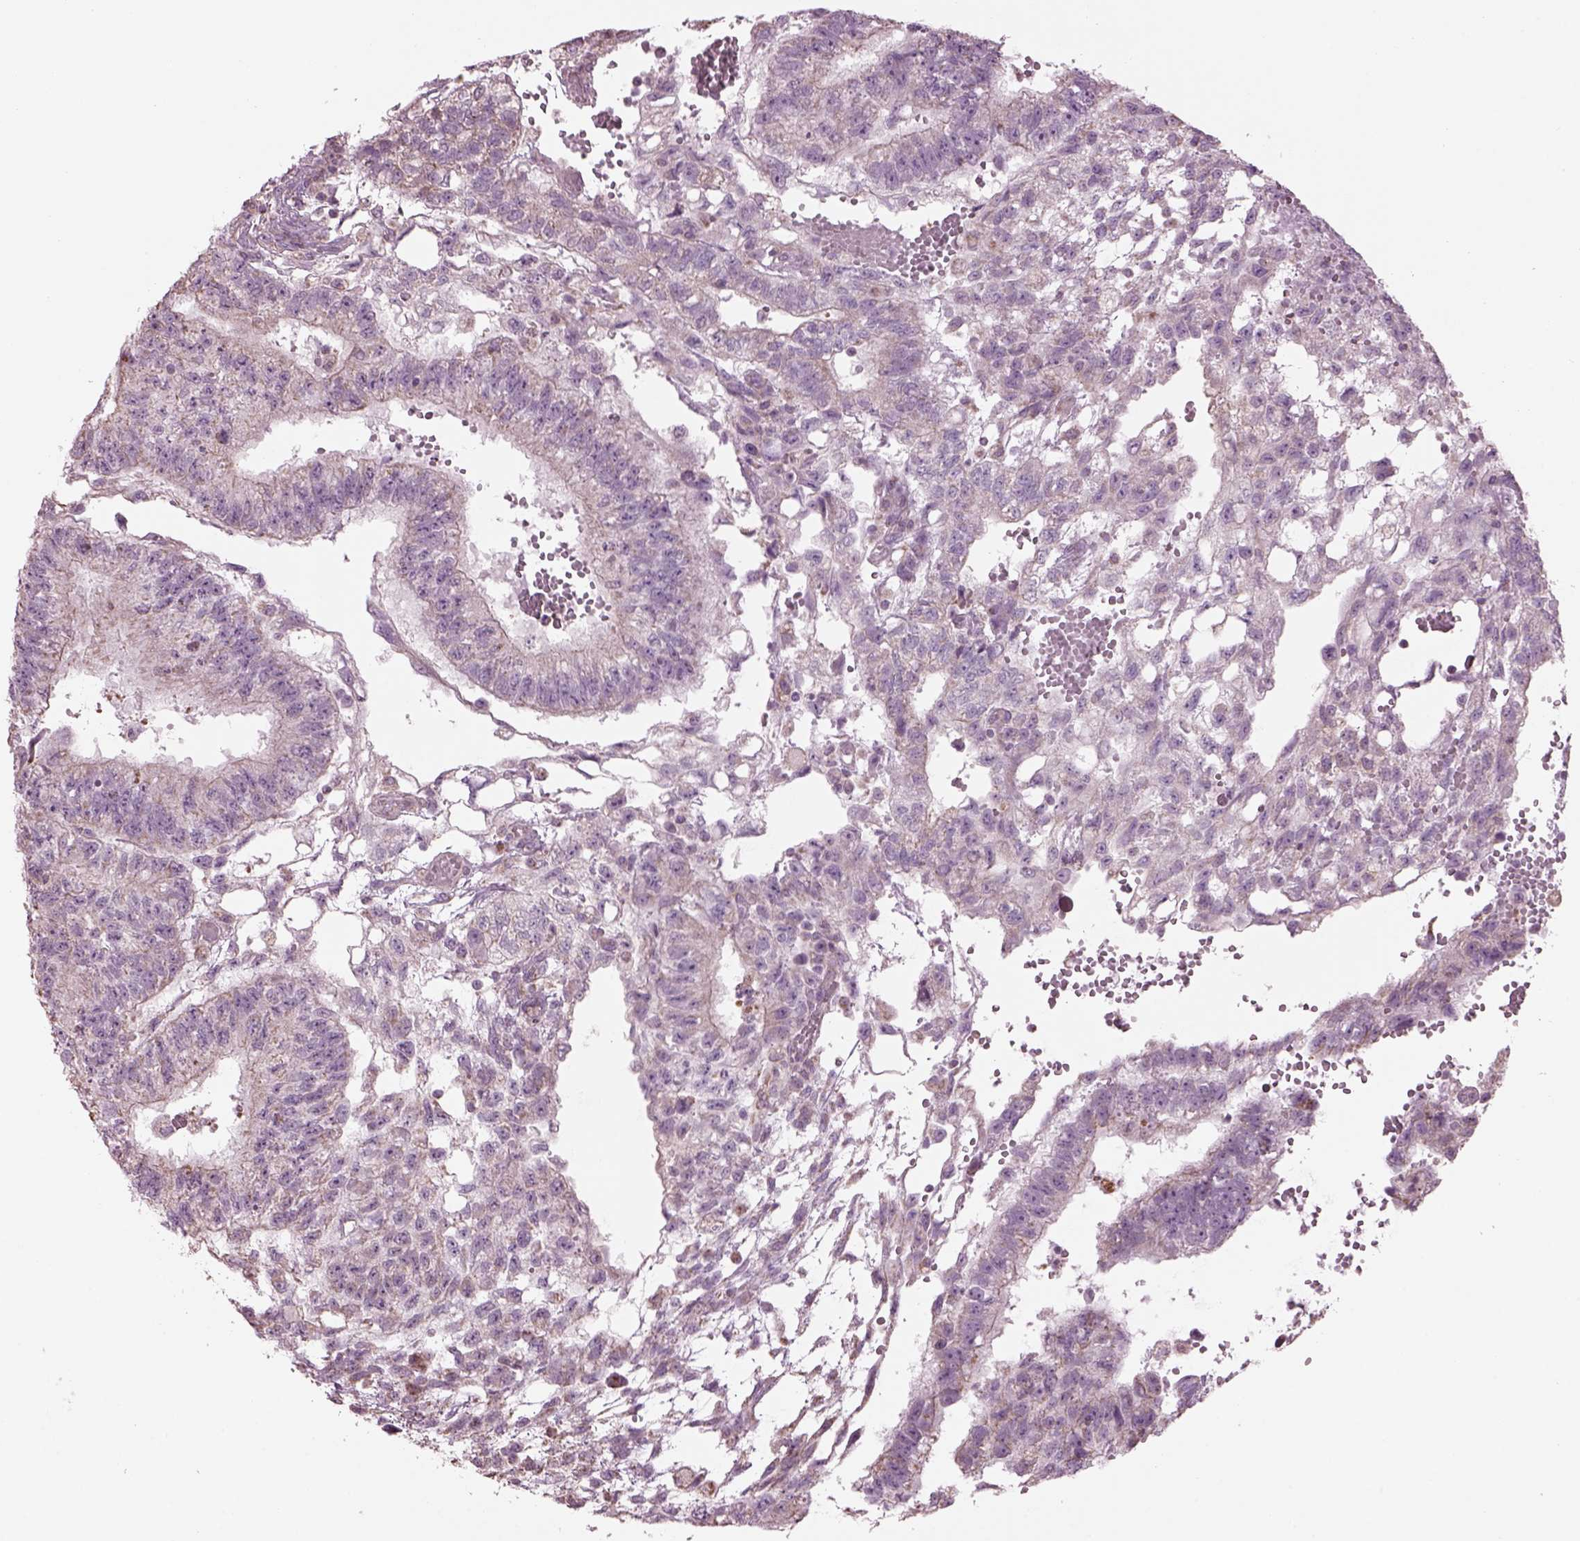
{"staining": {"intensity": "negative", "quantity": "none", "location": "none"}, "tissue": "testis cancer", "cell_type": "Tumor cells", "image_type": "cancer", "snomed": [{"axis": "morphology", "description": "Carcinoma, Embryonal, NOS"}, {"axis": "topography", "description": "Testis"}], "caption": "Human testis cancer stained for a protein using immunohistochemistry demonstrates no positivity in tumor cells.", "gene": "SPATA7", "patient": {"sex": "male", "age": 32}}